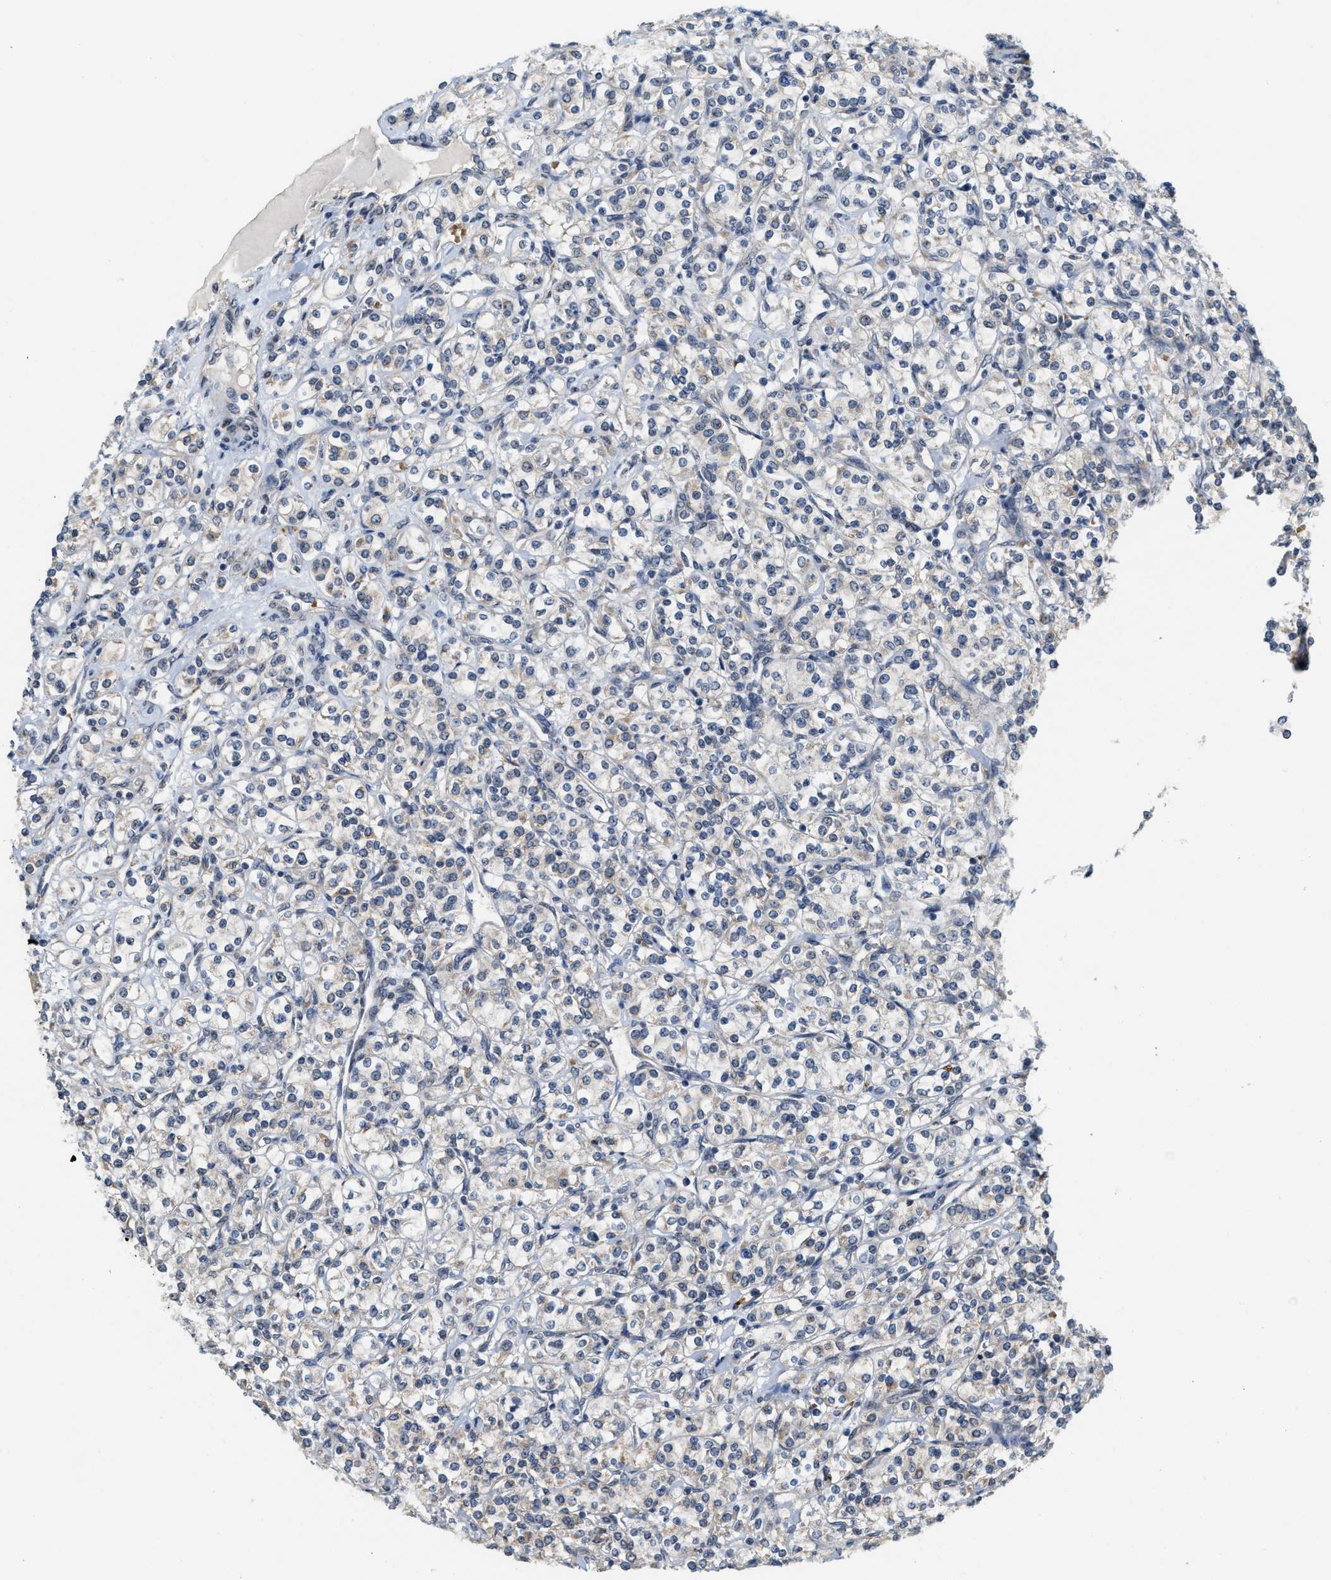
{"staining": {"intensity": "negative", "quantity": "none", "location": "none"}, "tissue": "renal cancer", "cell_type": "Tumor cells", "image_type": "cancer", "snomed": [{"axis": "morphology", "description": "Adenocarcinoma, NOS"}, {"axis": "topography", "description": "Kidney"}], "caption": "Adenocarcinoma (renal) stained for a protein using immunohistochemistry reveals no expression tumor cells.", "gene": "KIF24", "patient": {"sex": "male", "age": 77}}